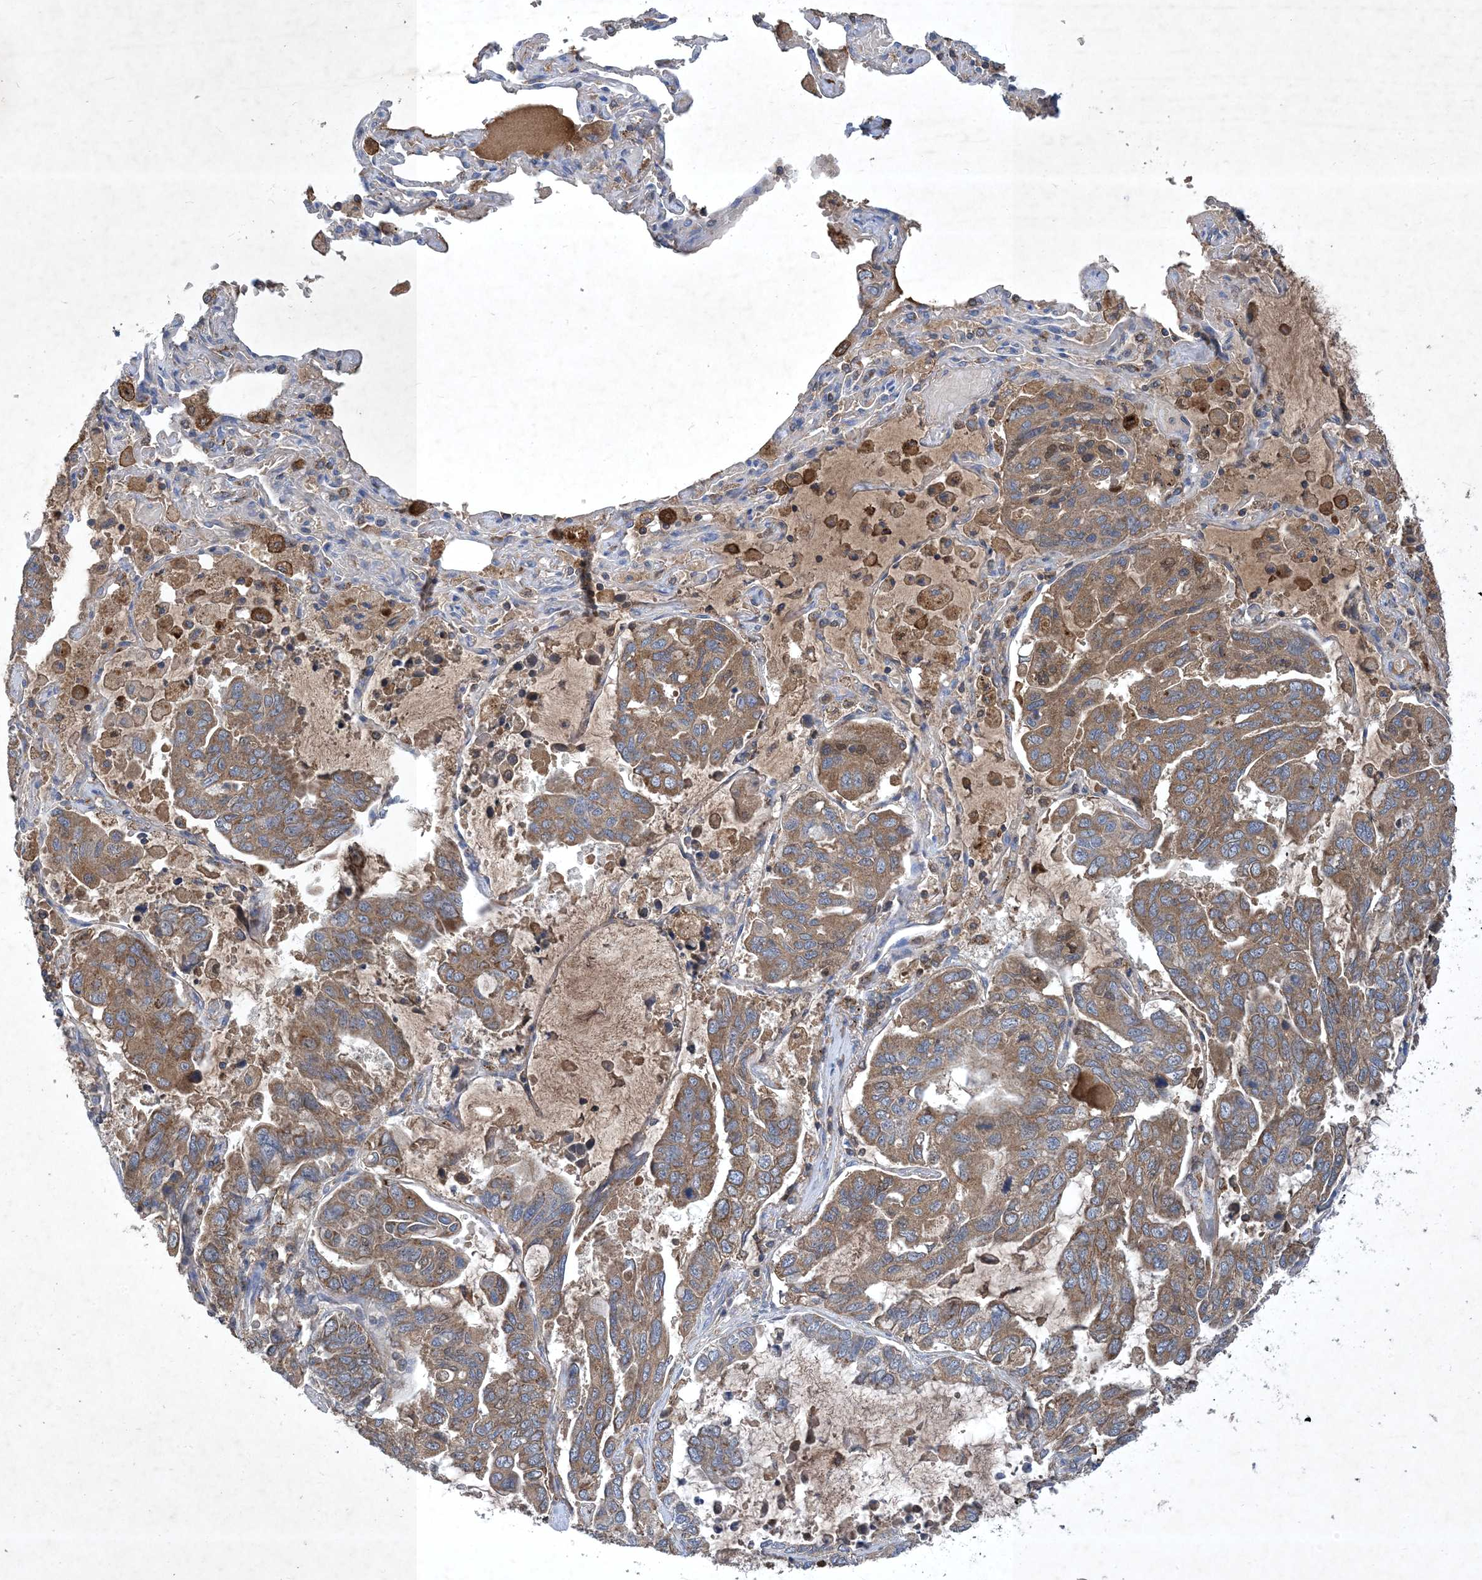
{"staining": {"intensity": "moderate", "quantity": ">75%", "location": "cytoplasmic/membranous"}, "tissue": "lung cancer", "cell_type": "Tumor cells", "image_type": "cancer", "snomed": [{"axis": "morphology", "description": "Adenocarcinoma, NOS"}, {"axis": "topography", "description": "Lung"}], "caption": "A micrograph of lung cancer (adenocarcinoma) stained for a protein exhibits moderate cytoplasmic/membranous brown staining in tumor cells. (Stains: DAB in brown, nuclei in blue, Microscopy: brightfield microscopy at high magnification).", "gene": "STK19", "patient": {"sex": "male", "age": 64}}